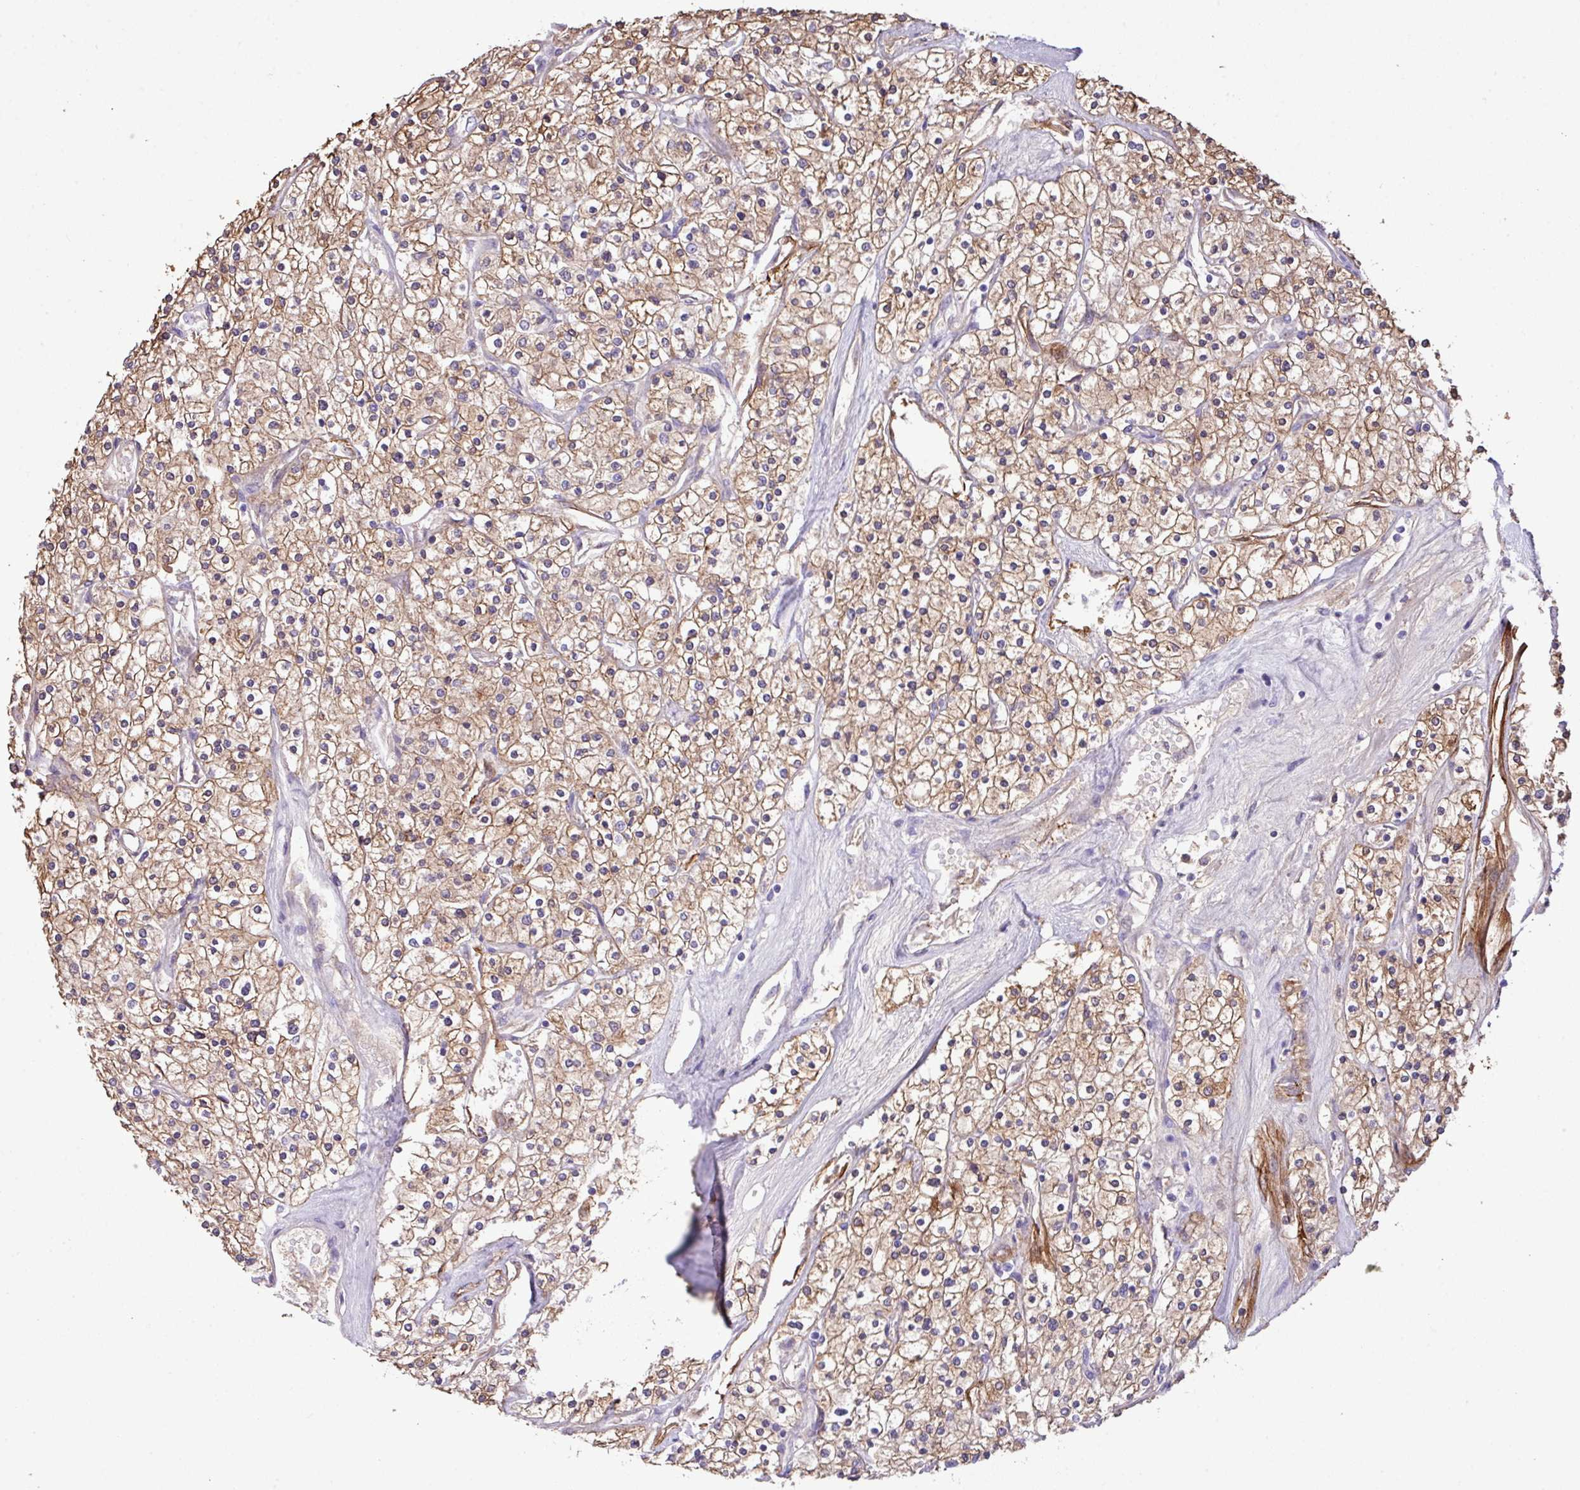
{"staining": {"intensity": "moderate", "quantity": ">75%", "location": "cytoplasmic/membranous"}, "tissue": "renal cancer", "cell_type": "Tumor cells", "image_type": "cancer", "snomed": [{"axis": "morphology", "description": "Adenocarcinoma, NOS"}, {"axis": "topography", "description": "Kidney"}], "caption": "About >75% of tumor cells in human adenocarcinoma (renal) reveal moderate cytoplasmic/membranous protein expression as visualized by brown immunohistochemical staining.", "gene": "LRRC53", "patient": {"sex": "male", "age": 80}}